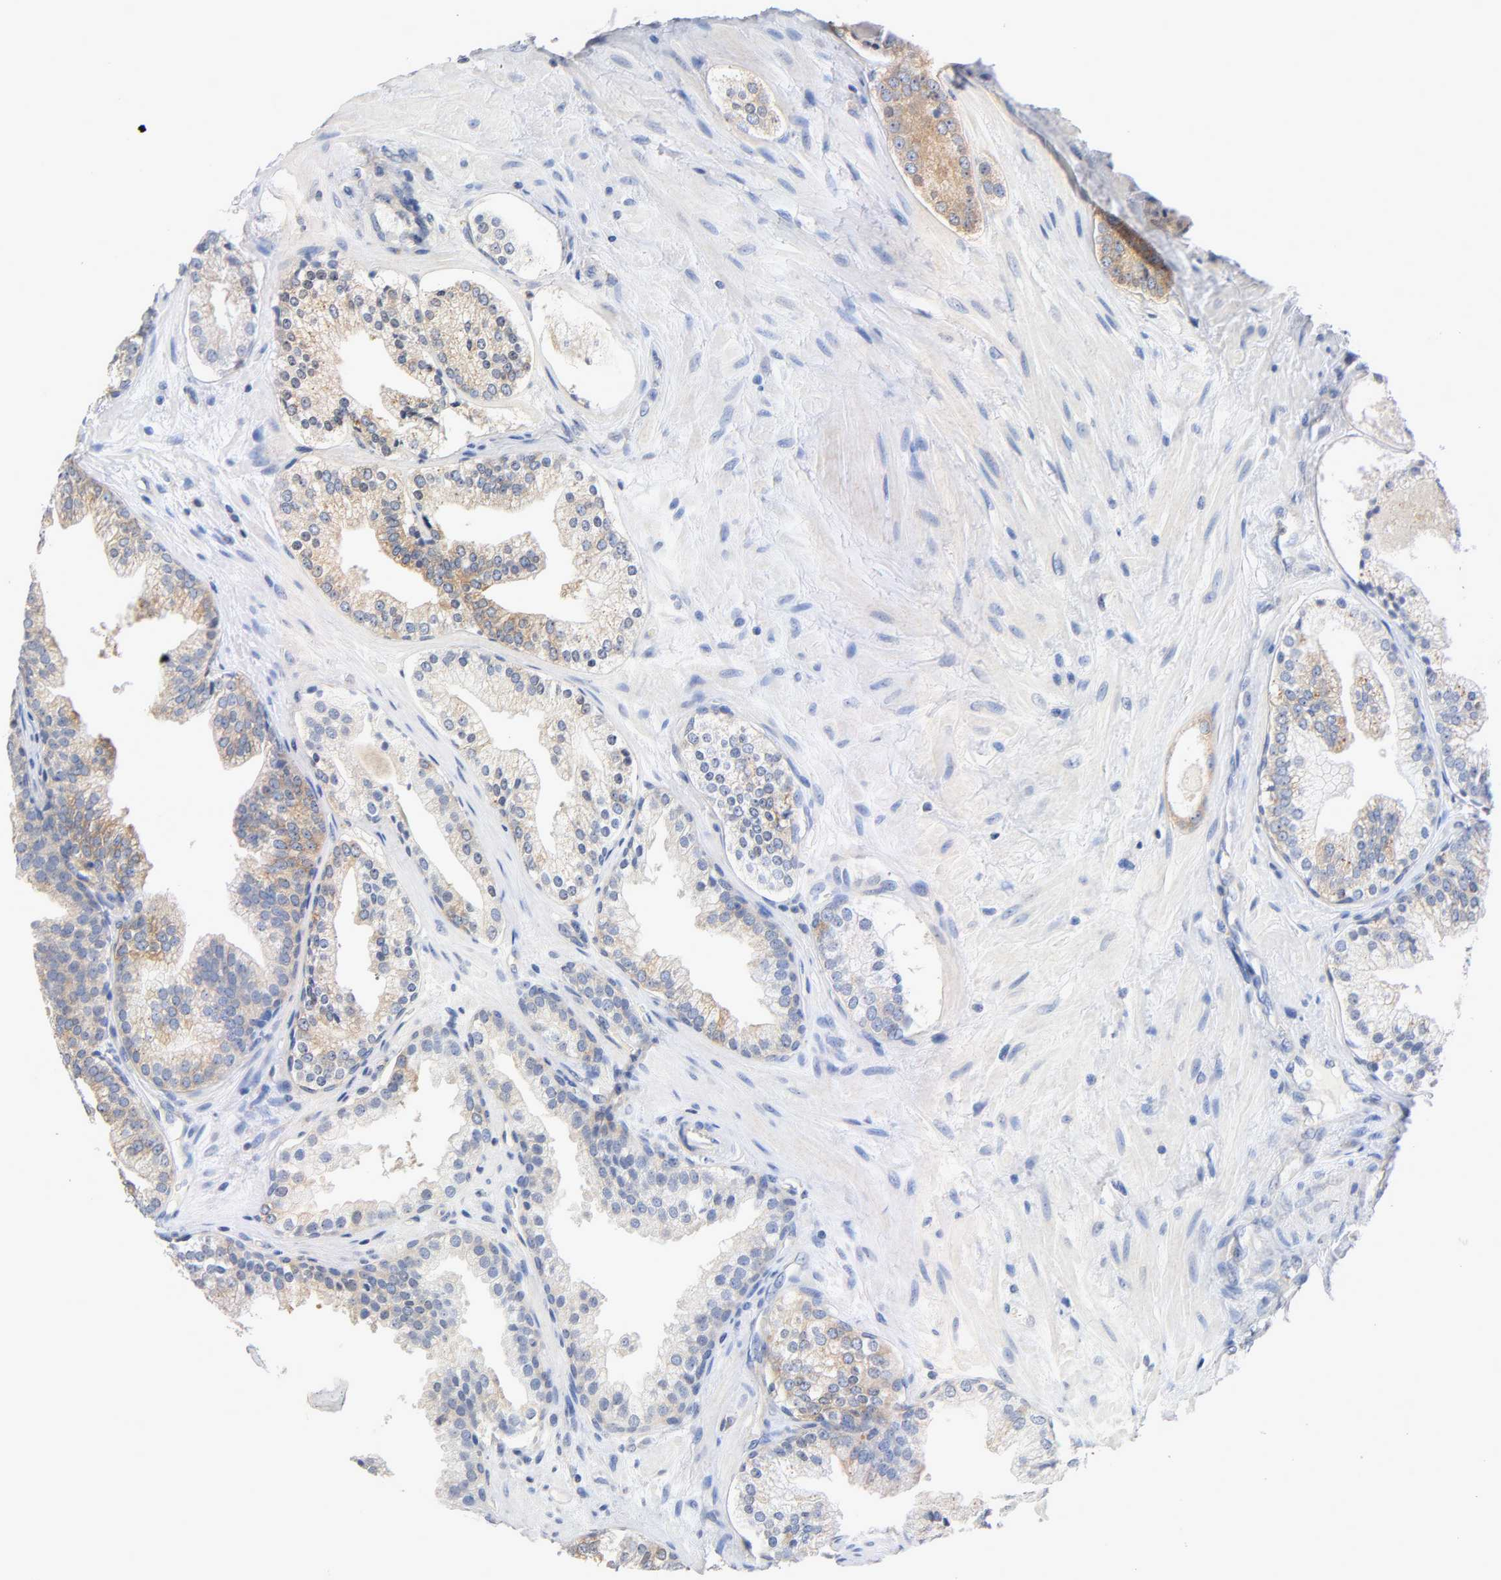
{"staining": {"intensity": "moderate", "quantity": ">75%", "location": "cytoplasmic/membranous"}, "tissue": "prostate cancer", "cell_type": "Tumor cells", "image_type": "cancer", "snomed": [{"axis": "morphology", "description": "Adenocarcinoma, High grade"}, {"axis": "topography", "description": "Prostate"}], "caption": "Protein expression analysis of prostate adenocarcinoma (high-grade) displays moderate cytoplasmic/membranous staining in approximately >75% of tumor cells. (Brightfield microscopy of DAB IHC at high magnification).", "gene": "MALT1", "patient": {"sex": "male", "age": 68}}